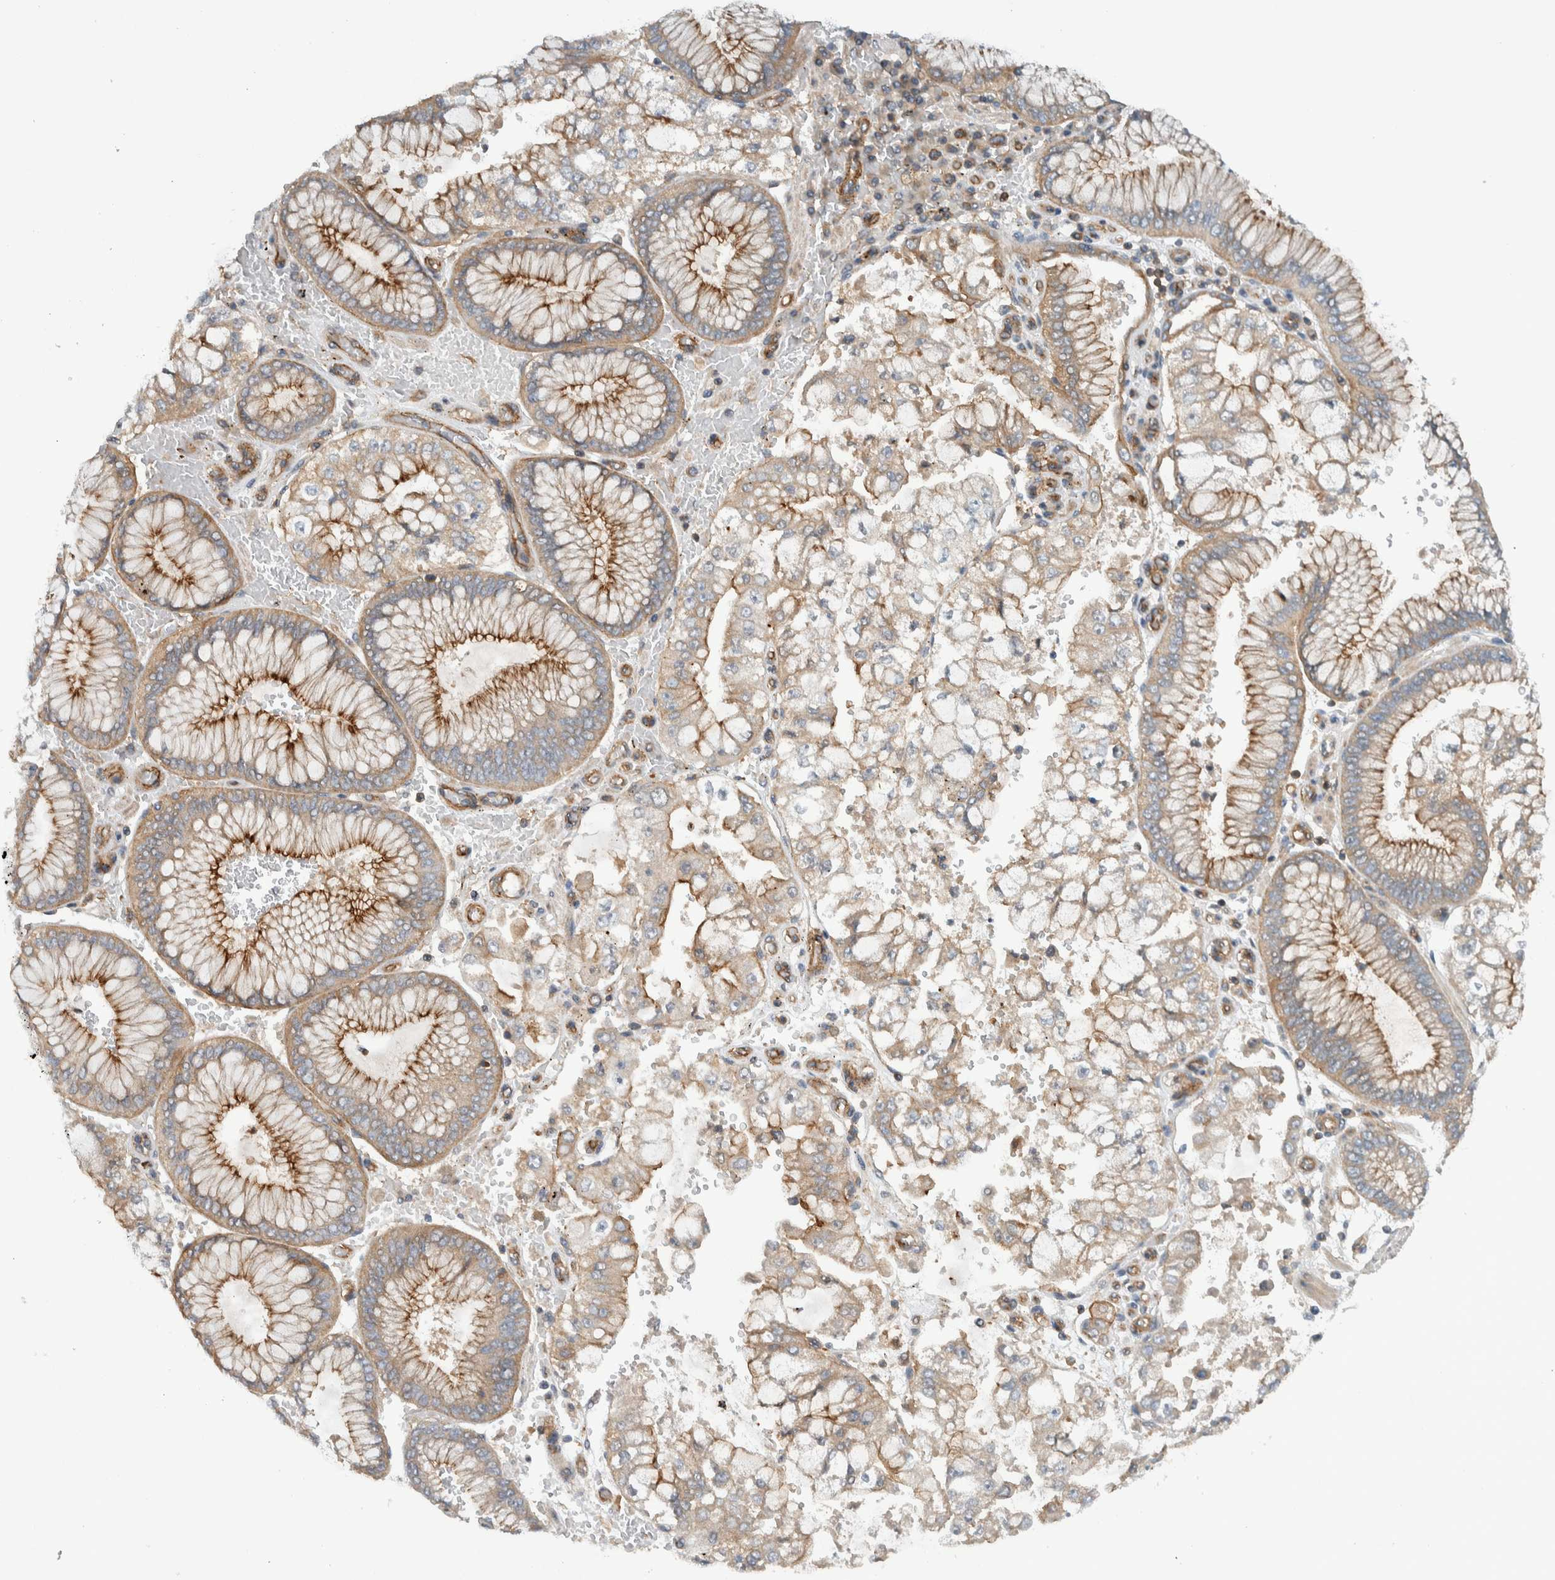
{"staining": {"intensity": "moderate", "quantity": "25%-75%", "location": "cytoplasmic/membranous"}, "tissue": "stomach cancer", "cell_type": "Tumor cells", "image_type": "cancer", "snomed": [{"axis": "morphology", "description": "Adenocarcinoma, NOS"}, {"axis": "topography", "description": "Stomach"}], "caption": "A brown stain highlights moderate cytoplasmic/membranous positivity of a protein in stomach cancer tumor cells.", "gene": "MPRIP", "patient": {"sex": "male", "age": 76}}